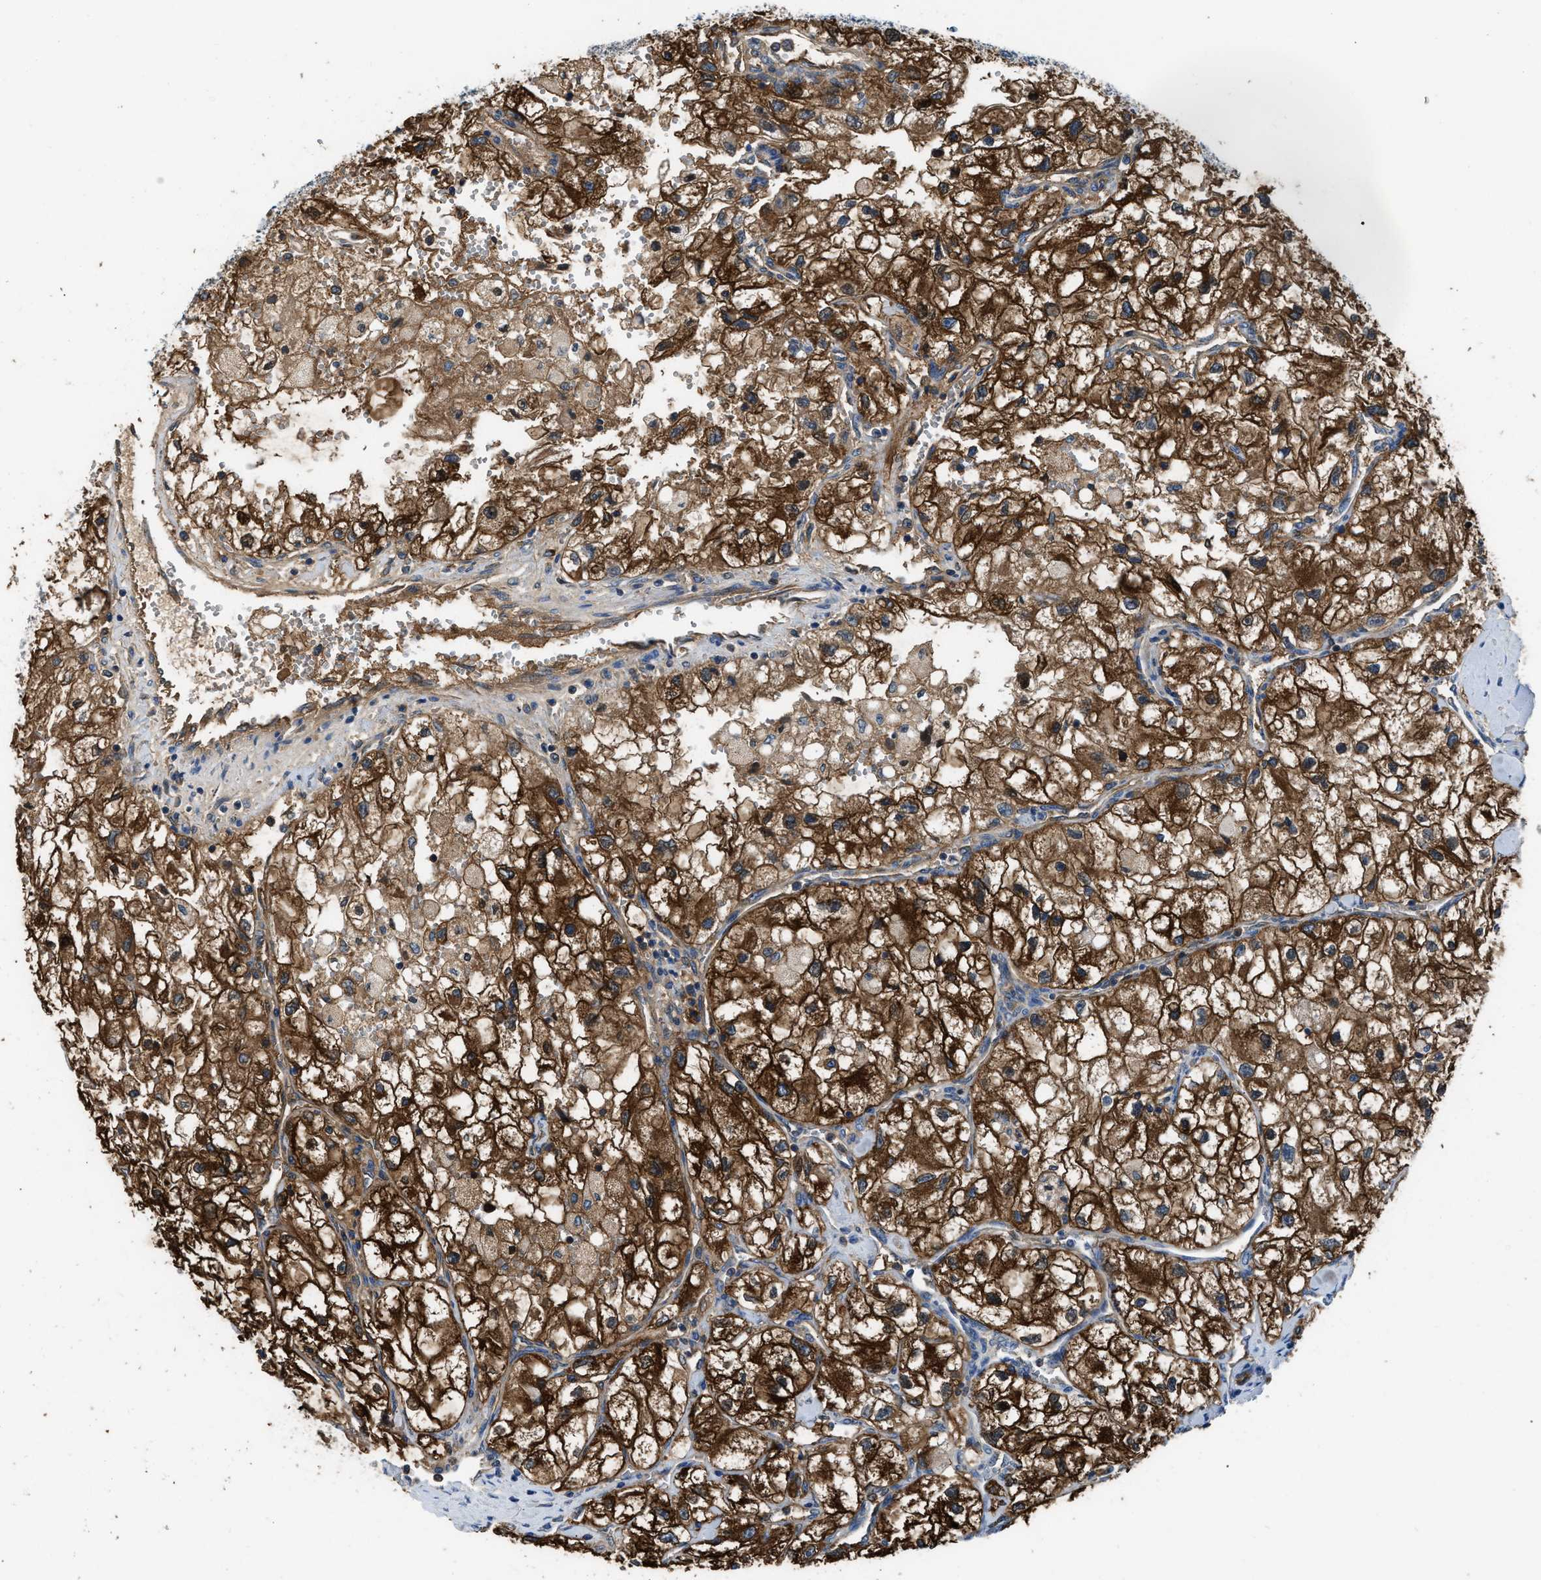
{"staining": {"intensity": "strong", "quantity": ">75%", "location": "cytoplasmic/membranous"}, "tissue": "renal cancer", "cell_type": "Tumor cells", "image_type": "cancer", "snomed": [{"axis": "morphology", "description": "Adenocarcinoma, NOS"}, {"axis": "topography", "description": "Kidney"}], "caption": "Strong cytoplasmic/membranous staining is appreciated in approximately >75% of tumor cells in adenocarcinoma (renal).", "gene": "PKM", "patient": {"sex": "female", "age": 70}}